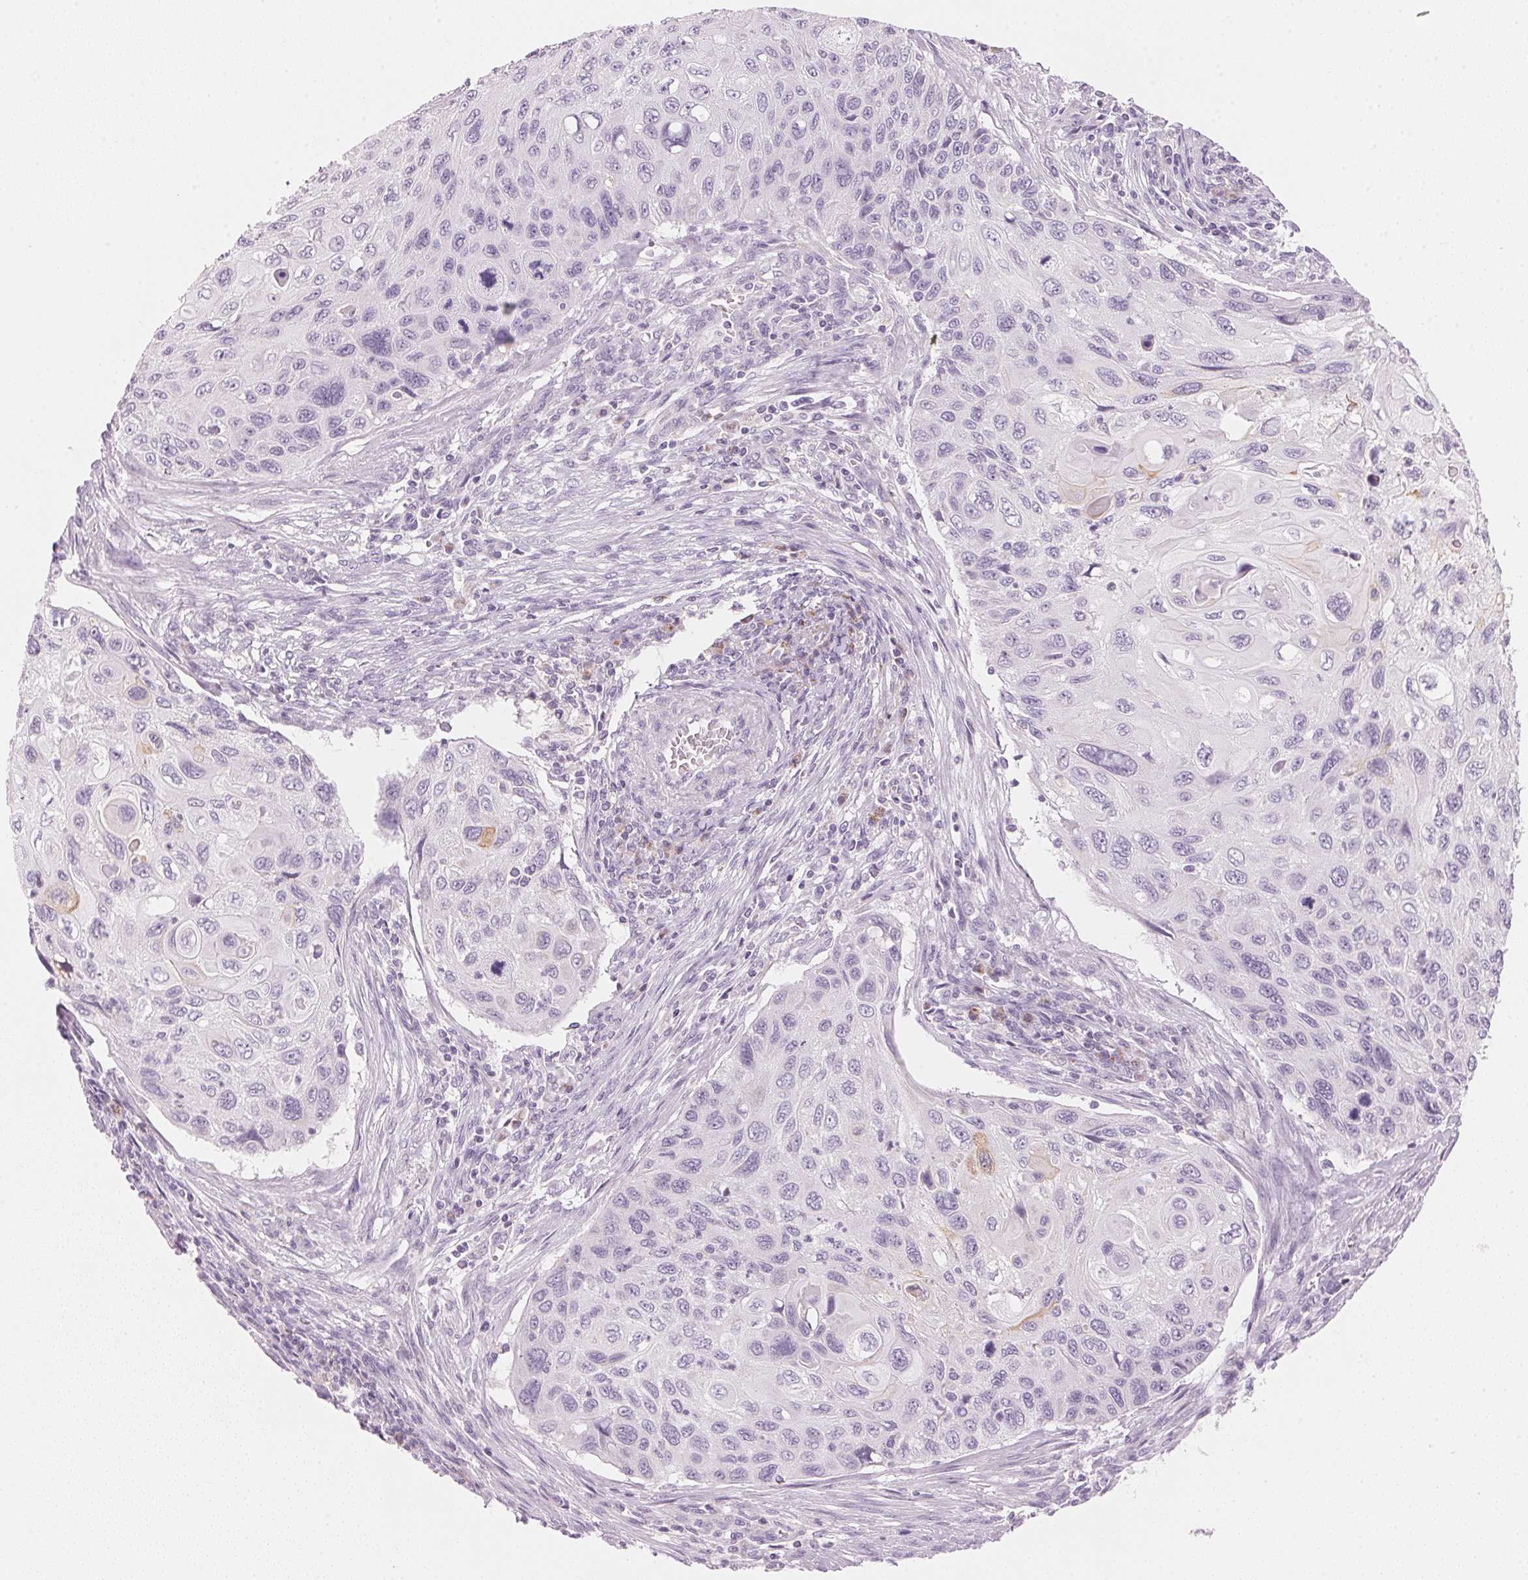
{"staining": {"intensity": "negative", "quantity": "none", "location": "none"}, "tissue": "cervical cancer", "cell_type": "Tumor cells", "image_type": "cancer", "snomed": [{"axis": "morphology", "description": "Squamous cell carcinoma, NOS"}, {"axis": "topography", "description": "Cervix"}], "caption": "Cervical cancer (squamous cell carcinoma) stained for a protein using immunohistochemistry reveals no expression tumor cells.", "gene": "HOXB13", "patient": {"sex": "female", "age": 70}}